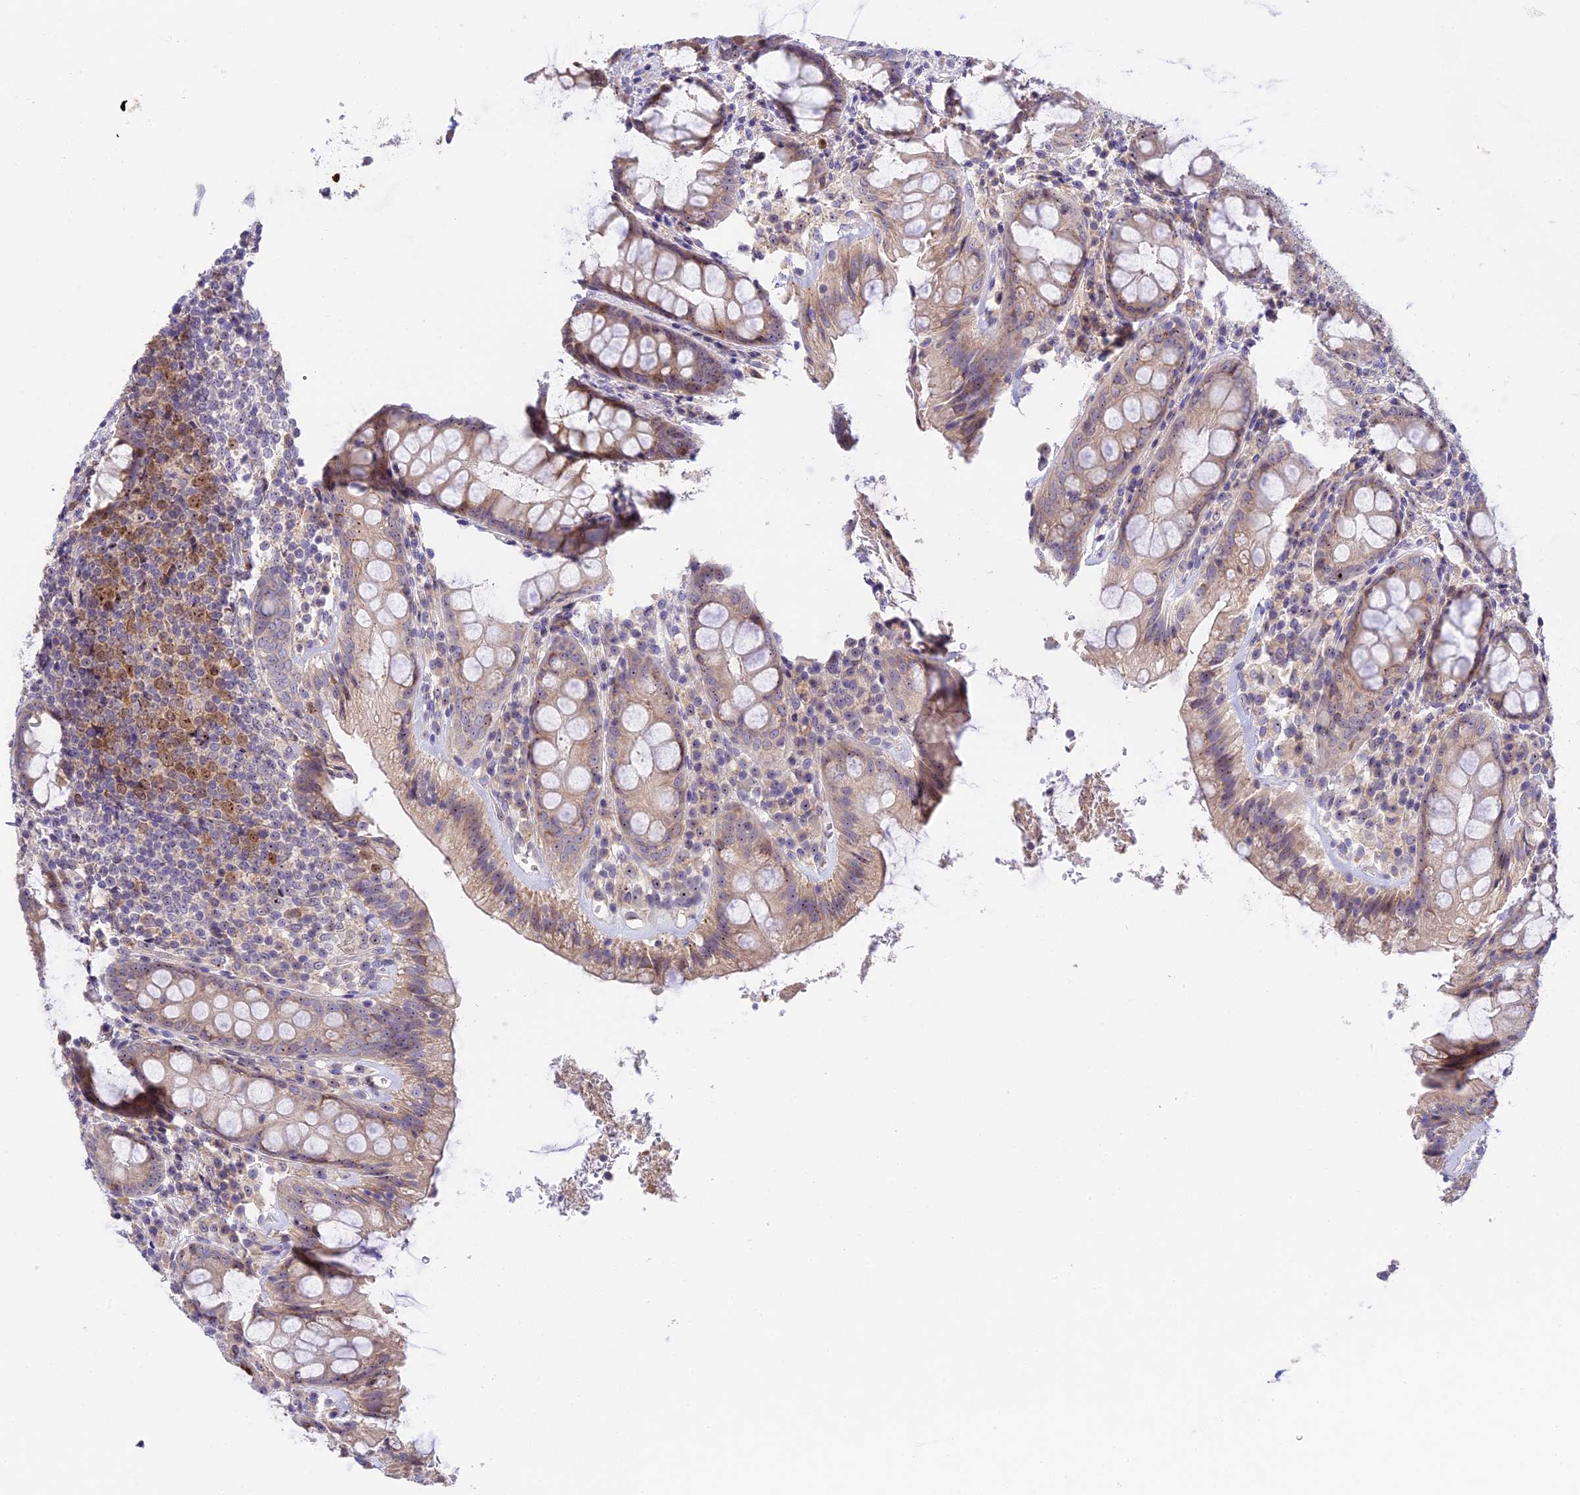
{"staining": {"intensity": "moderate", "quantity": "25%-75%", "location": "cytoplasmic/membranous,nuclear"}, "tissue": "rectum", "cell_type": "Glandular cells", "image_type": "normal", "snomed": [{"axis": "morphology", "description": "Normal tissue, NOS"}, {"axis": "topography", "description": "Rectum"}], "caption": "Immunohistochemical staining of benign human rectum reveals medium levels of moderate cytoplasmic/membranous,nuclear staining in approximately 25%-75% of glandular cells. The staining was performed using DAB, with brown indicating positive protein expression. Nuclei are stained blue with hematoxylin.", "gene": "RAD51", "patient": {"sex": "male", "age": 83}}